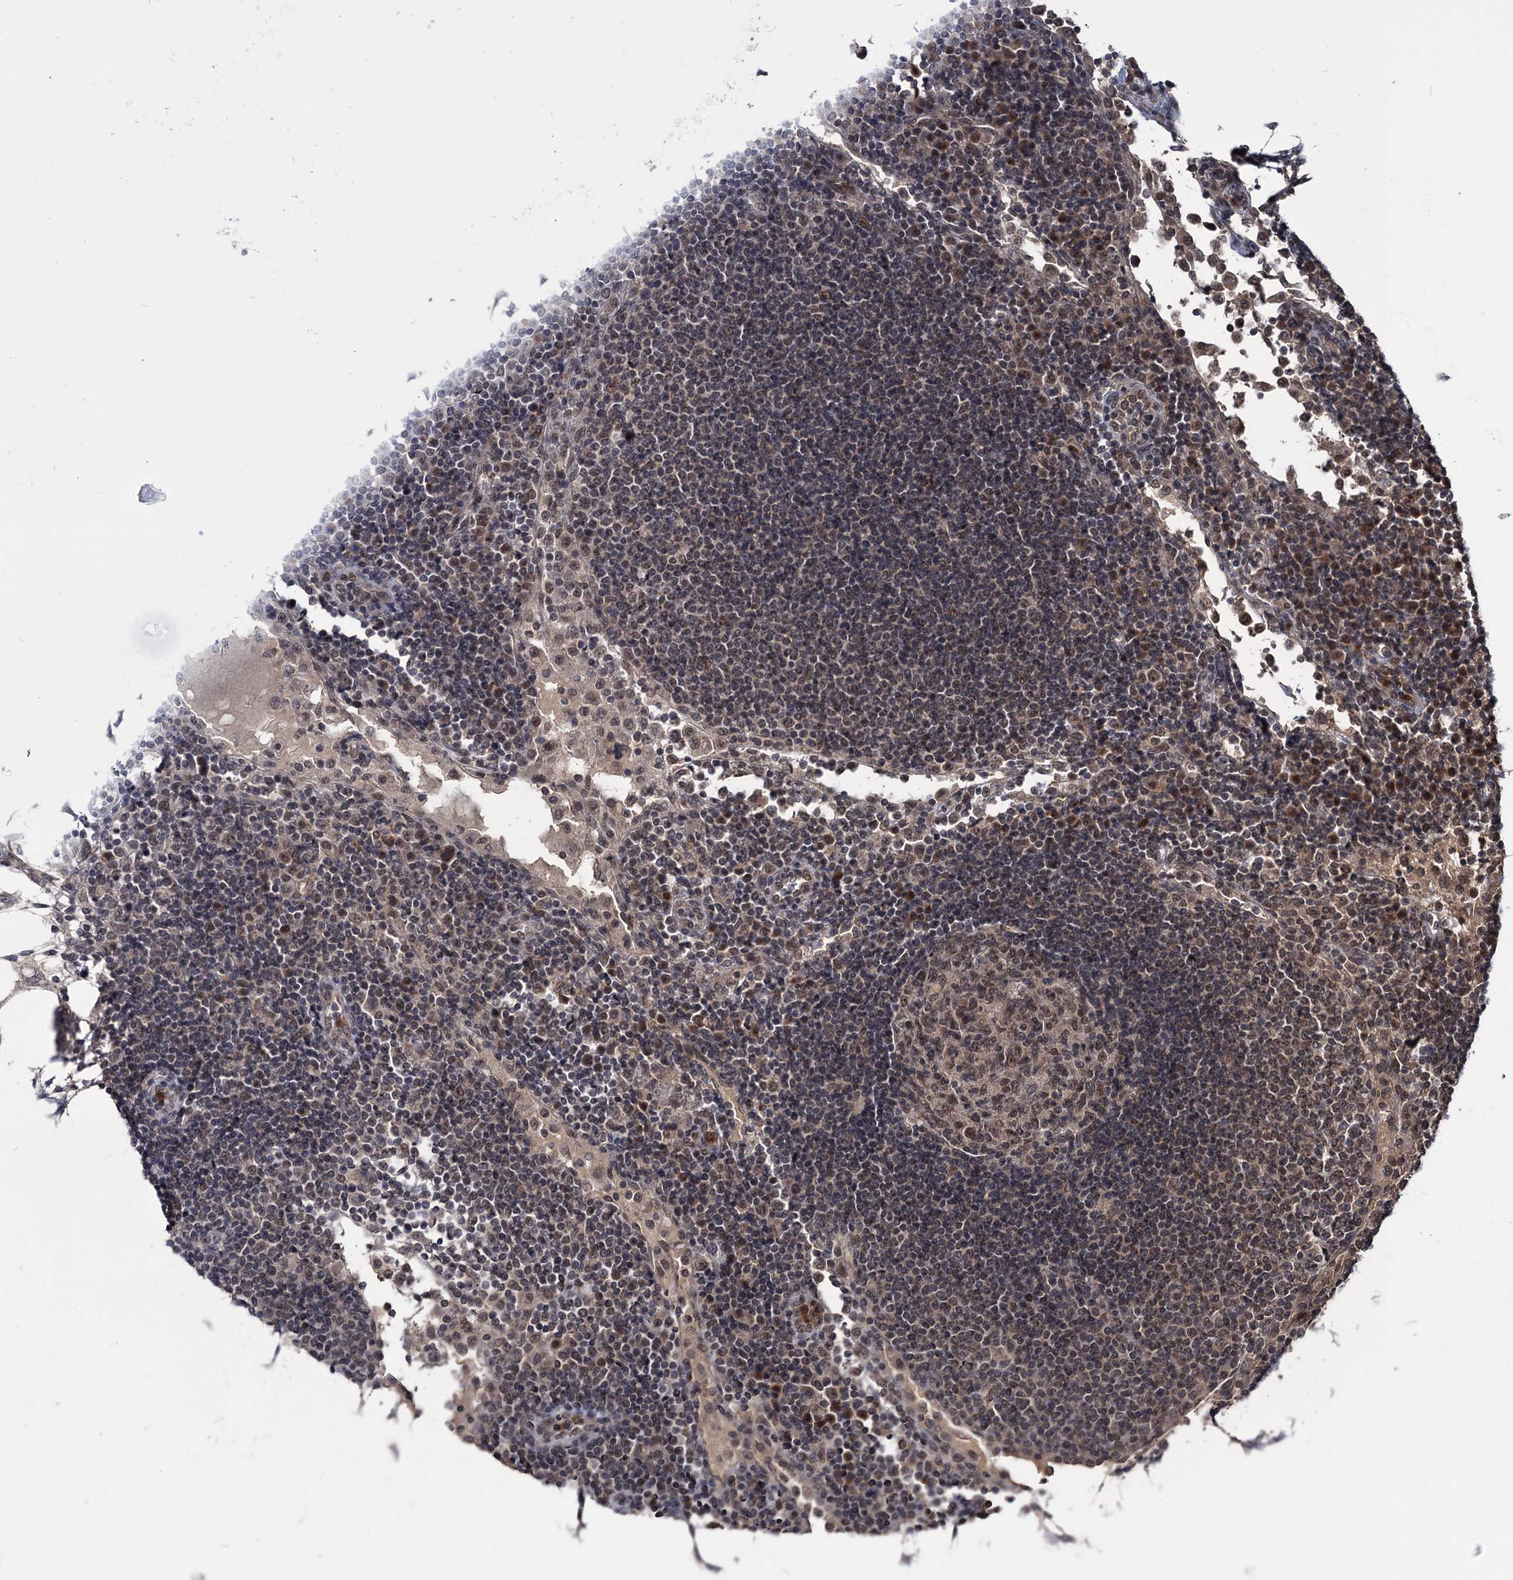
{"staining": {"intensity": "moderate", "quantity": "<25%", "location": "nuclear"}, "tissue": "lymph node", "cell_type": "Germinal center cells", "image_type": "normal", "snomed": [{"axis": "morphology", "description": "Normal tissue, NOS"}, {"axis": "topography", "description": "Lymph node"}], "caption": "DAB (3,3'-diaminobenzidine) immunohistochemical staining of benign human lymph node exhibits moderate nuclear protein staining in about <25% of germinal center cells. Nuclei are stained in blue.", "gene": "KANSL2", "patient": {"sex": "female", "age": 53}}